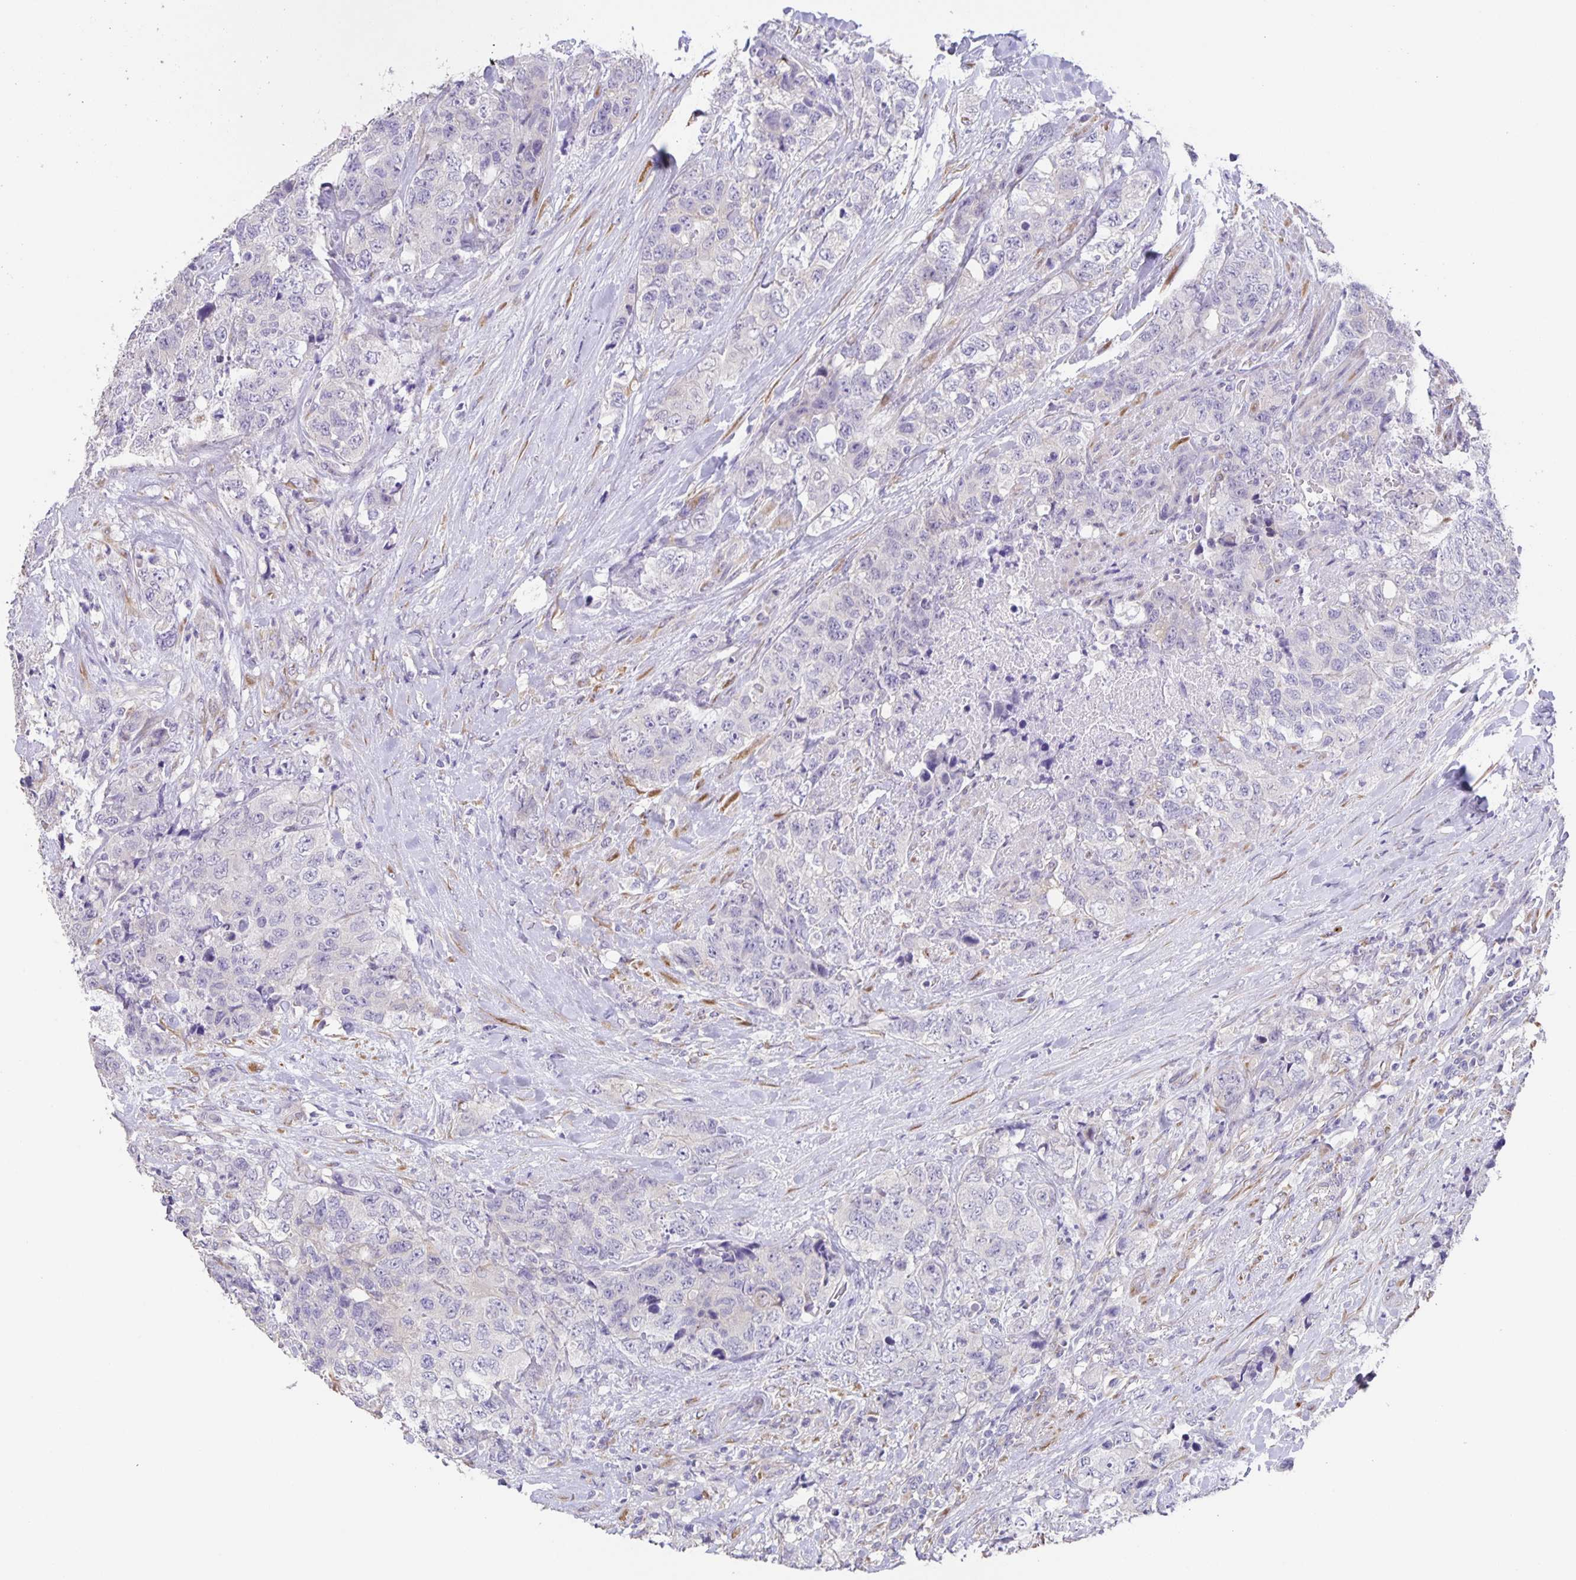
{"staining": {"intensity": "negative", "quantity": "none", "location": "none"}, "tissue": "urothelial cancer", "cell_type": "Tumor cells", "image_type": "cancer", "snomed": [{"axis": "morphology", "description": "Urothelial carcinoma, High grade"}, {"axis": "topography", "description": "Urinary bladder"}], "caption": "Immunohistochemistry (IHC) of human urothelial cancer reveals no expression in tumor cells.", "gene": "PRR36", "patient": {"sex": "female", "age": 78}}